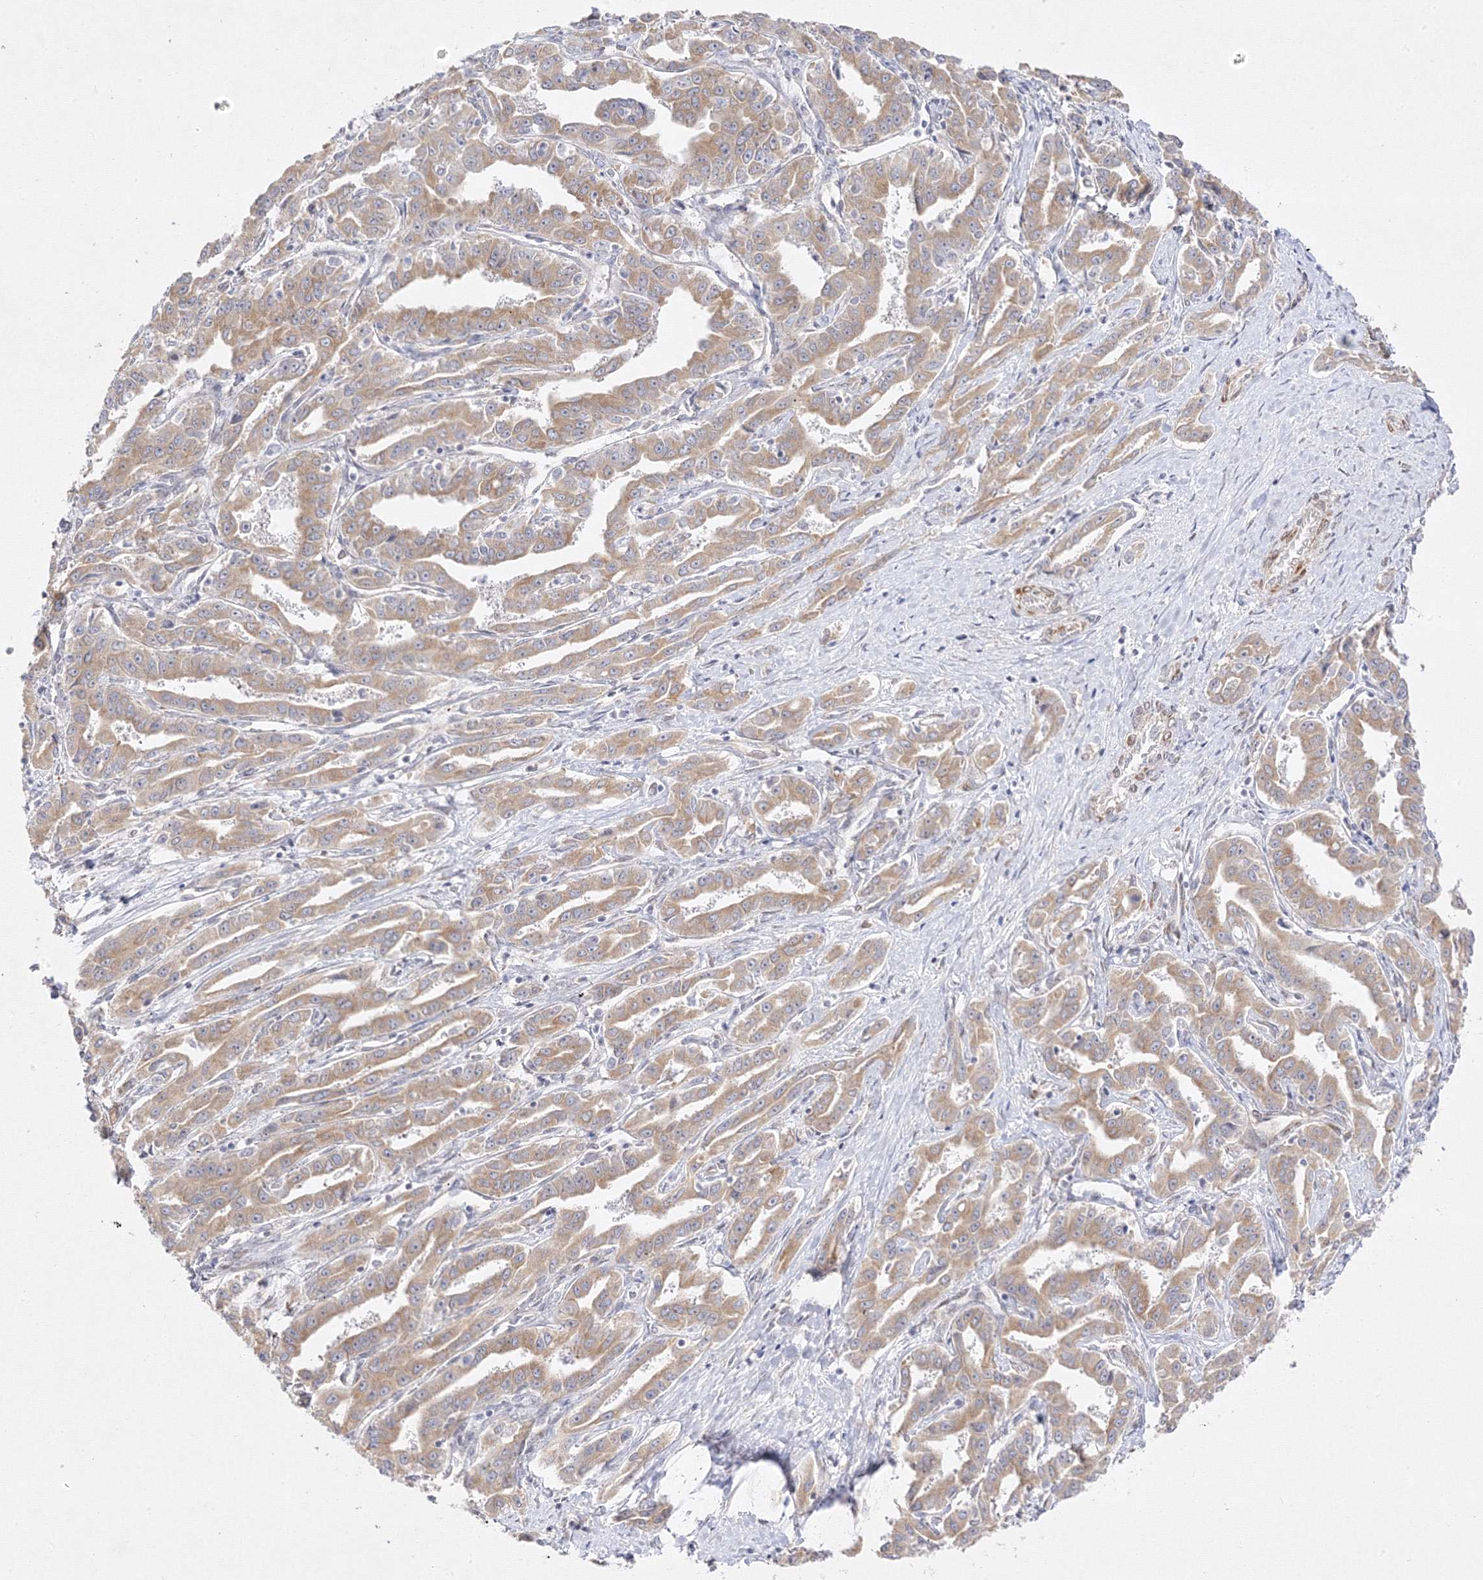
{"staining": {"intensity": "moderate", "quantity": ">75%", "location": "cytoplasmic/membranous"}, "tissue": "liver cancer", "cell_type": "Tumor cells", "image_type": "cancer", "snomed": [{"axis": "morphology", "description": "Cholangiocarcinoma"}, {"axis": "topography", "description": "Liver"}], "caption": "DAB (3,3'-diaminobenzidine) immunohistochemical staining of human liver cancer (cholangiocarcinoma) exhibits moderate cytoplasmic/membranous protein positivity in approximately >75% of tumor cells.", "gene": "C2CD2", "patient": {"sex": "male", "age": 59}}